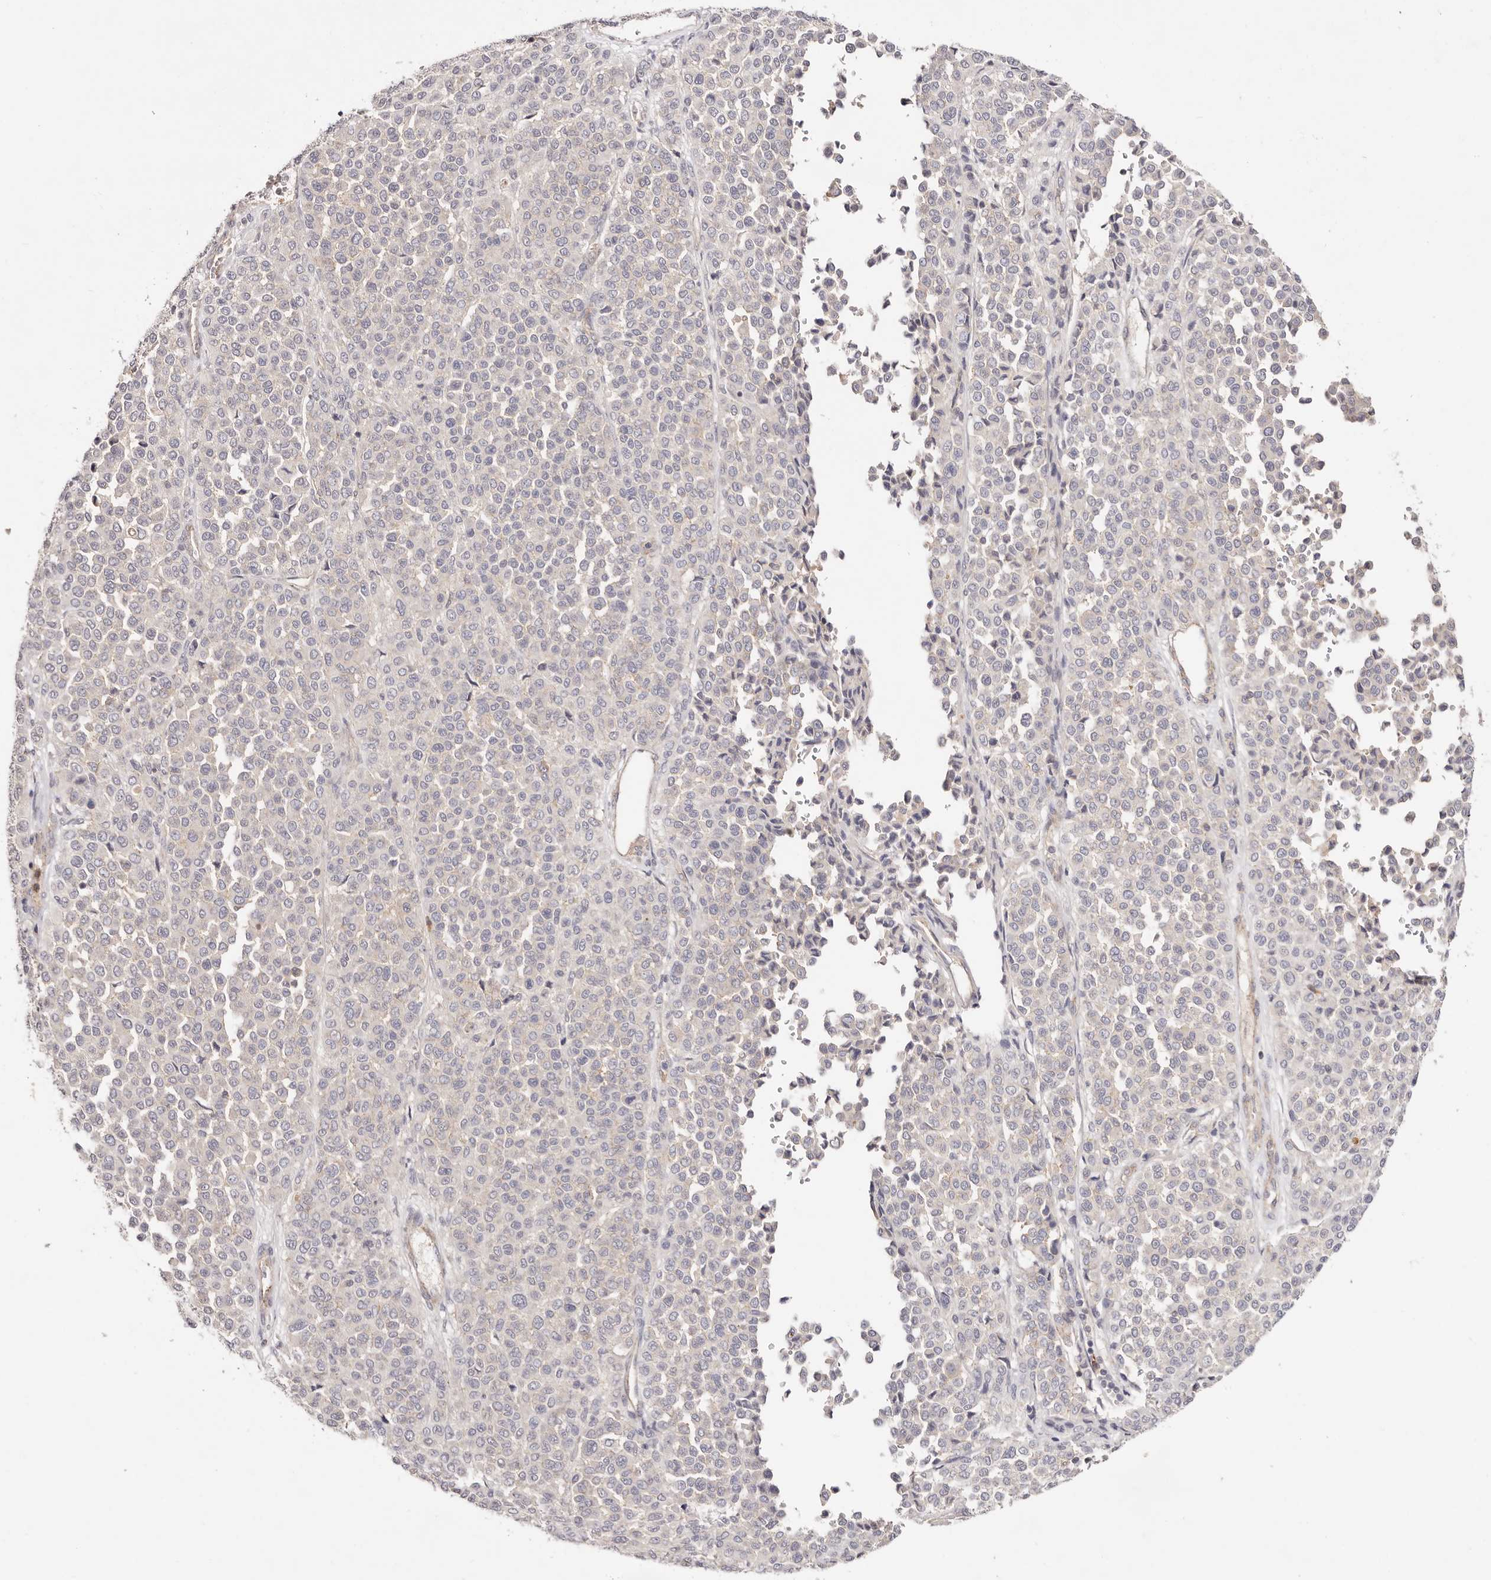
{"staining": {"intensity": "negative", "quantity": "none", "location": "none"}, "tissue": "melanoma", "cell_type": "Tumor cells", "image_type": "cancer", "snomed": [{"axis": "morphology", "description": "Malignant melanoma, Metastatic site"}, {"axis": "topography", "description": "Pancreas"}], "caption": "The image demonstrates no staining of tumor cells in melanoma.", "gene": "SLC35B2", "patient": {"sex": "female", "age": 30}}